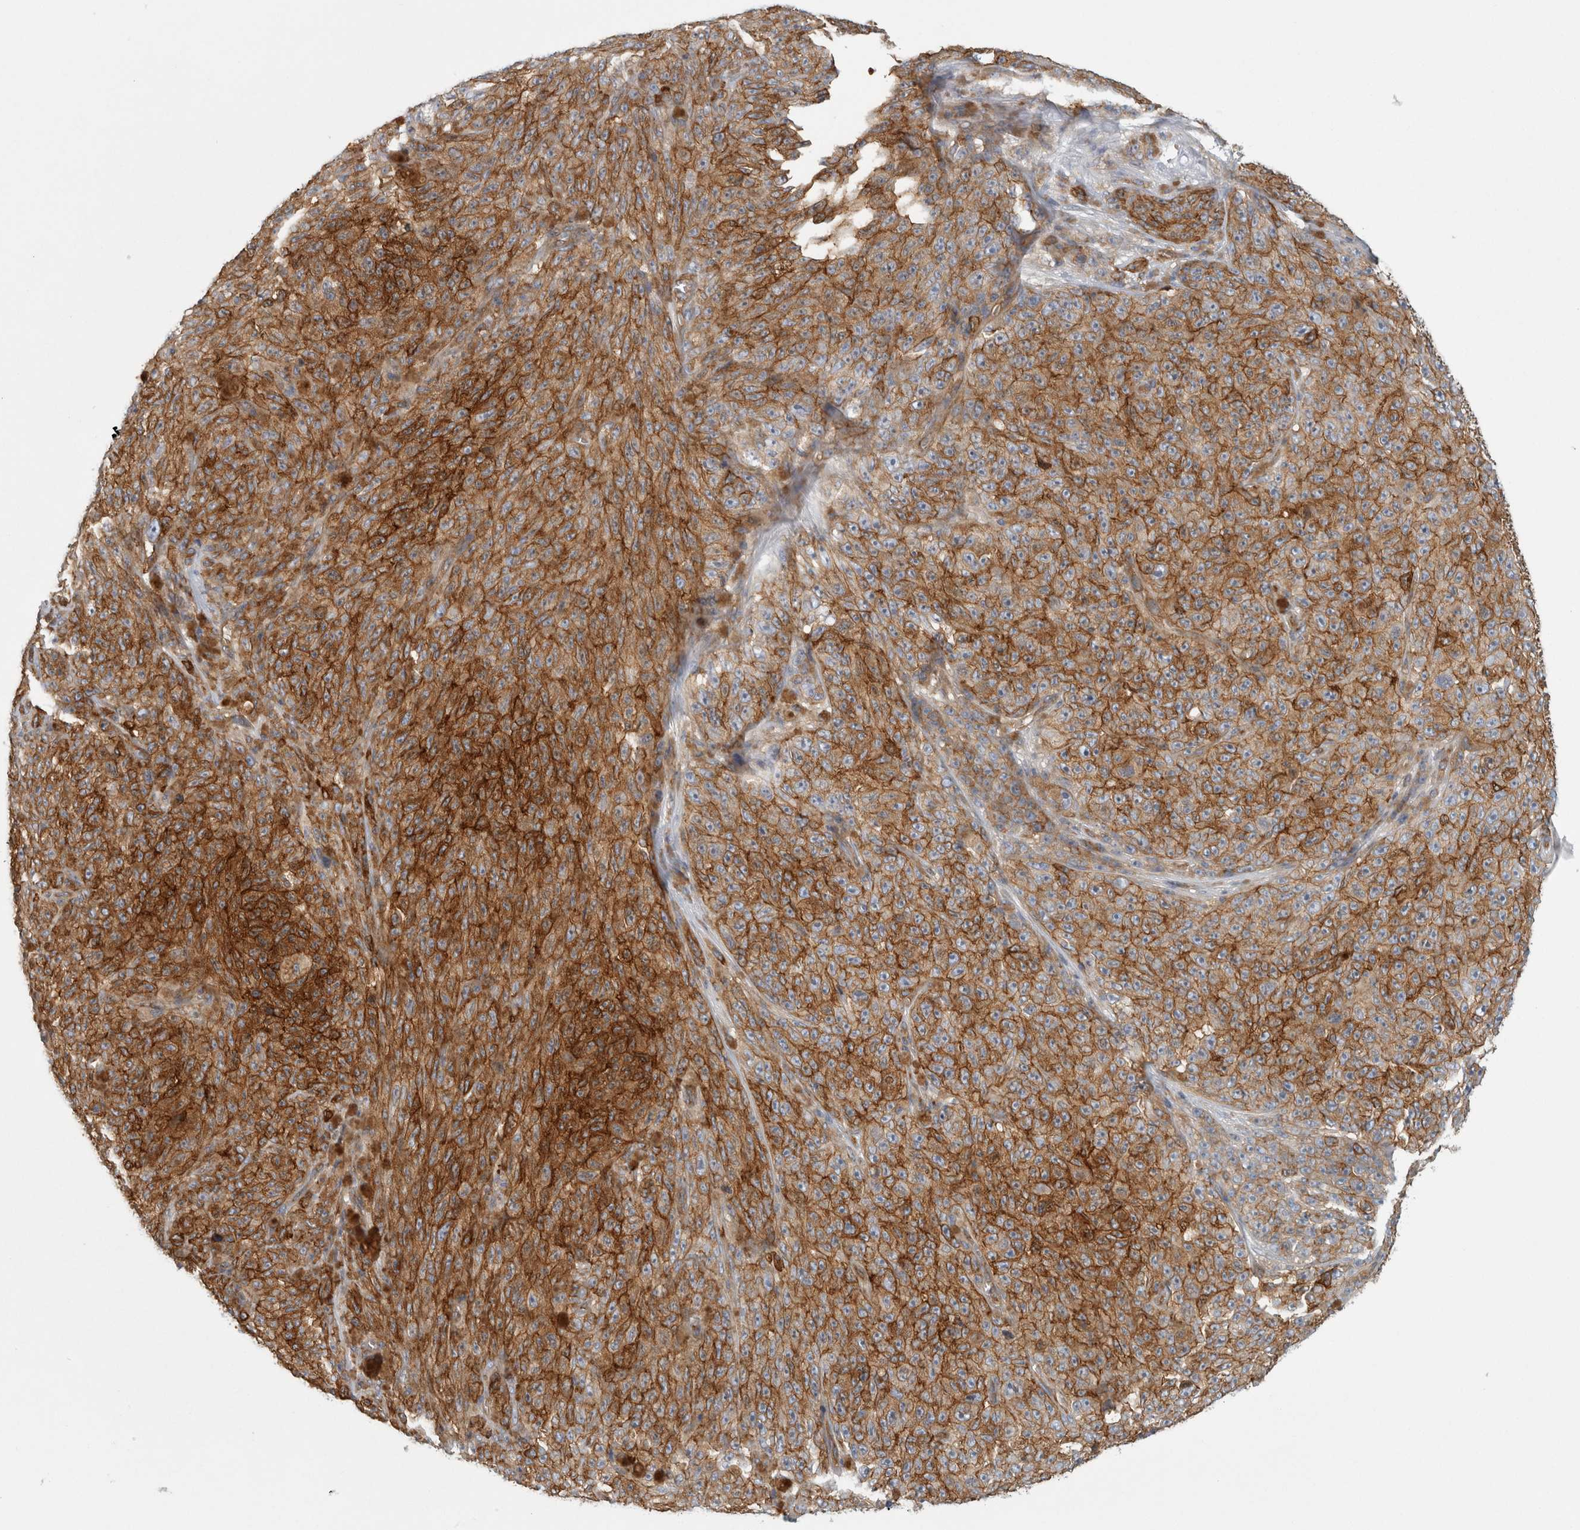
{"staining": {"intensity": "strong", "quantity": ">75%", "location": "cytoplasmic/membranous"}, "tissue": "melanoma", "cell_type": "Tumor cells", "image_type": "cancer", "snomed": [{"axis": "morphology", "description": "Malignant melanoma, NOS"}, {"axis": "topography", "description": "Skin"}], "caption": "Melanoma stained for a protein demonstrates strong cytoplasmic/membranous positivity in tumor cells.", "gene": "PEX6", "patient": {"sex": "female", "age": 82}}